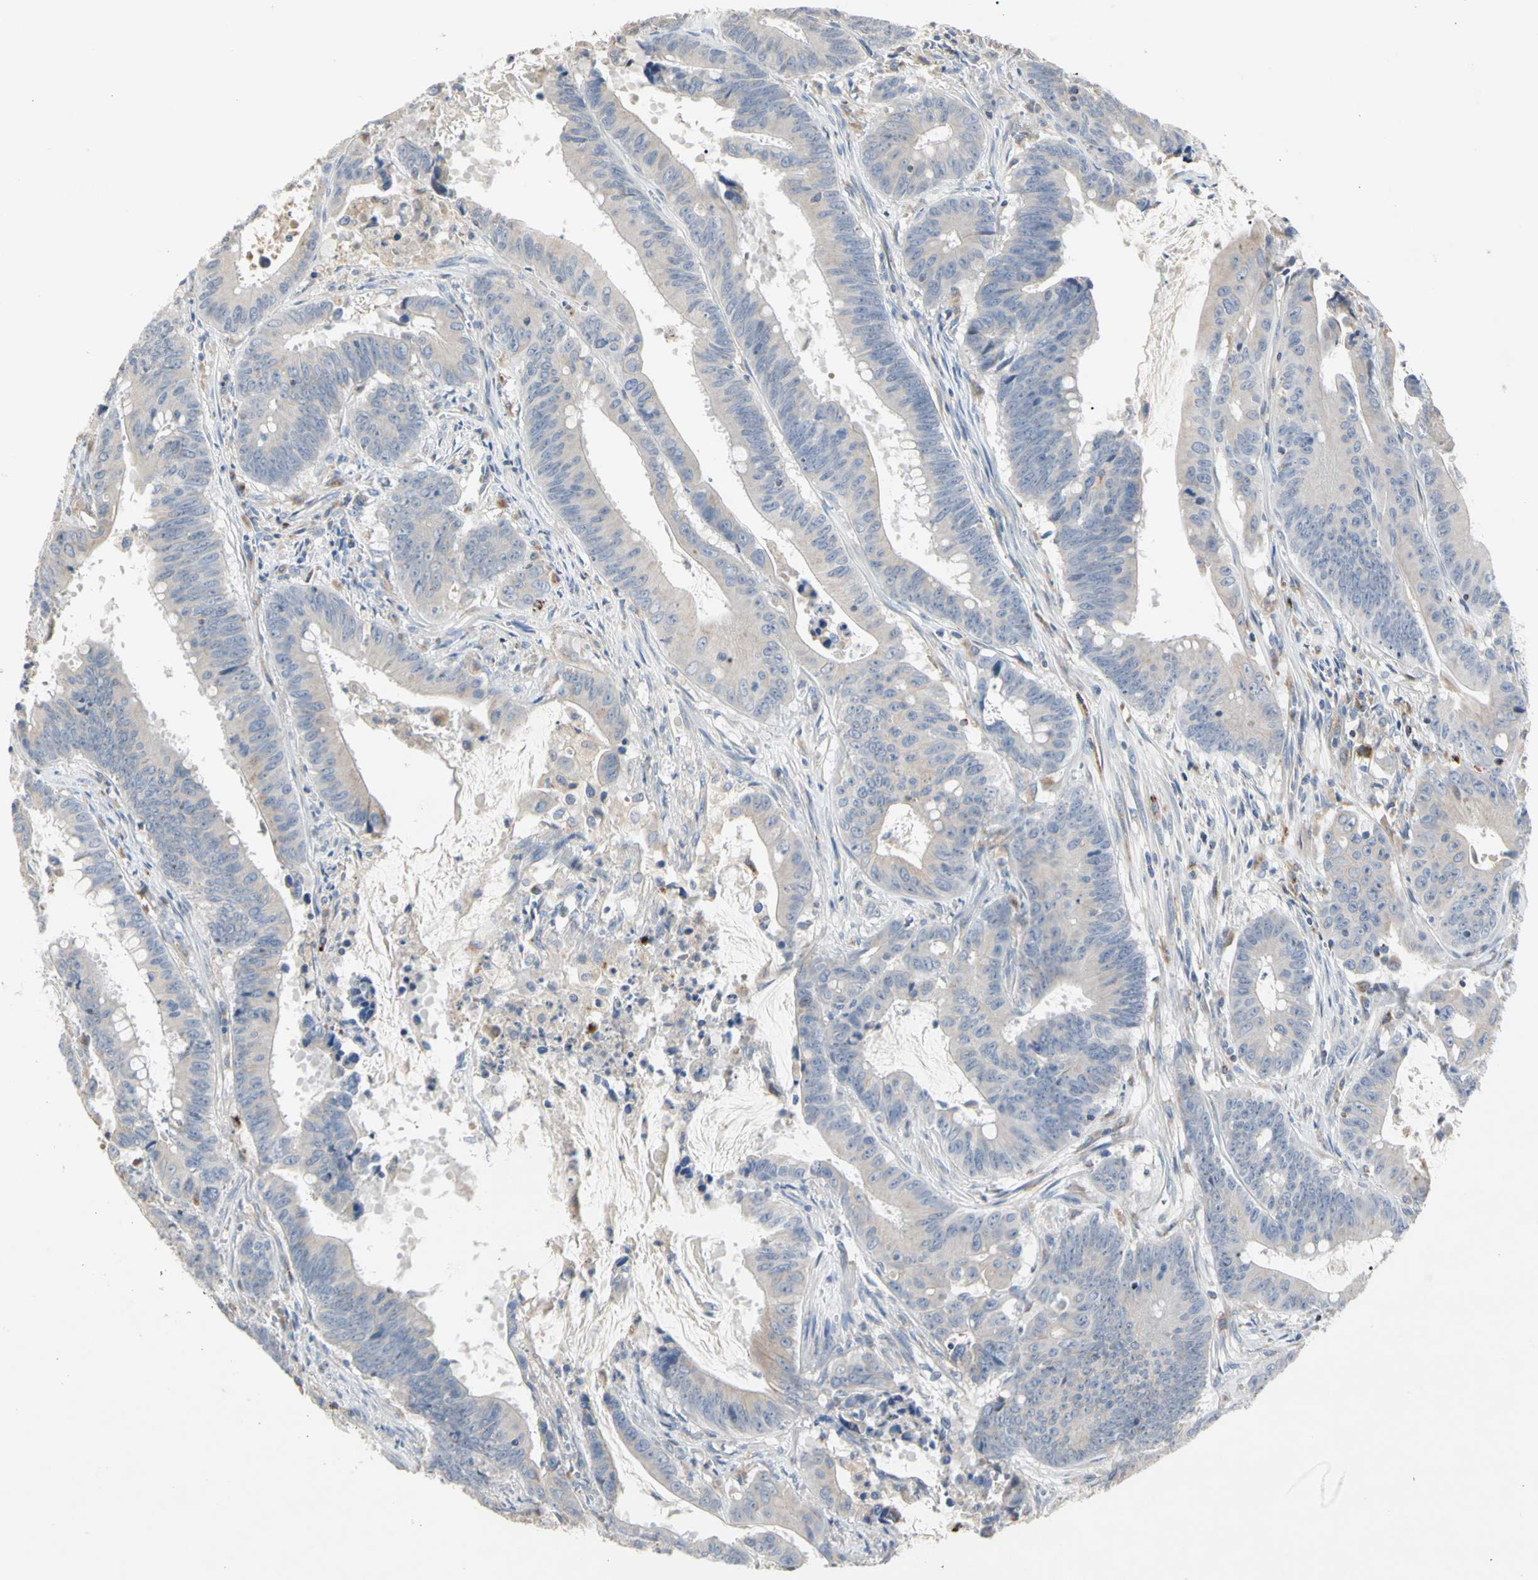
{"staining": {"intensity": "weak", "quantity": "<25%", "location": "cytoplasmic/membranous"}, "tissue": "colorectal cancer", "cell_type": "Tumor cells", "image_type": "cancer", "snomed": [{"axis": "morphology", "description": "Adenocarcinoma, NOS"}, {"axis": "topography", "description": "Colon"}], "caption": "DAB (3,3'-diaminobenzidine) immunohistochemical staining of human colorectal adenocarcinoma reveals no significant positivity in tumor cells.", "gene": "ADA2", "patient": {"sex": "male", "age": 45}}